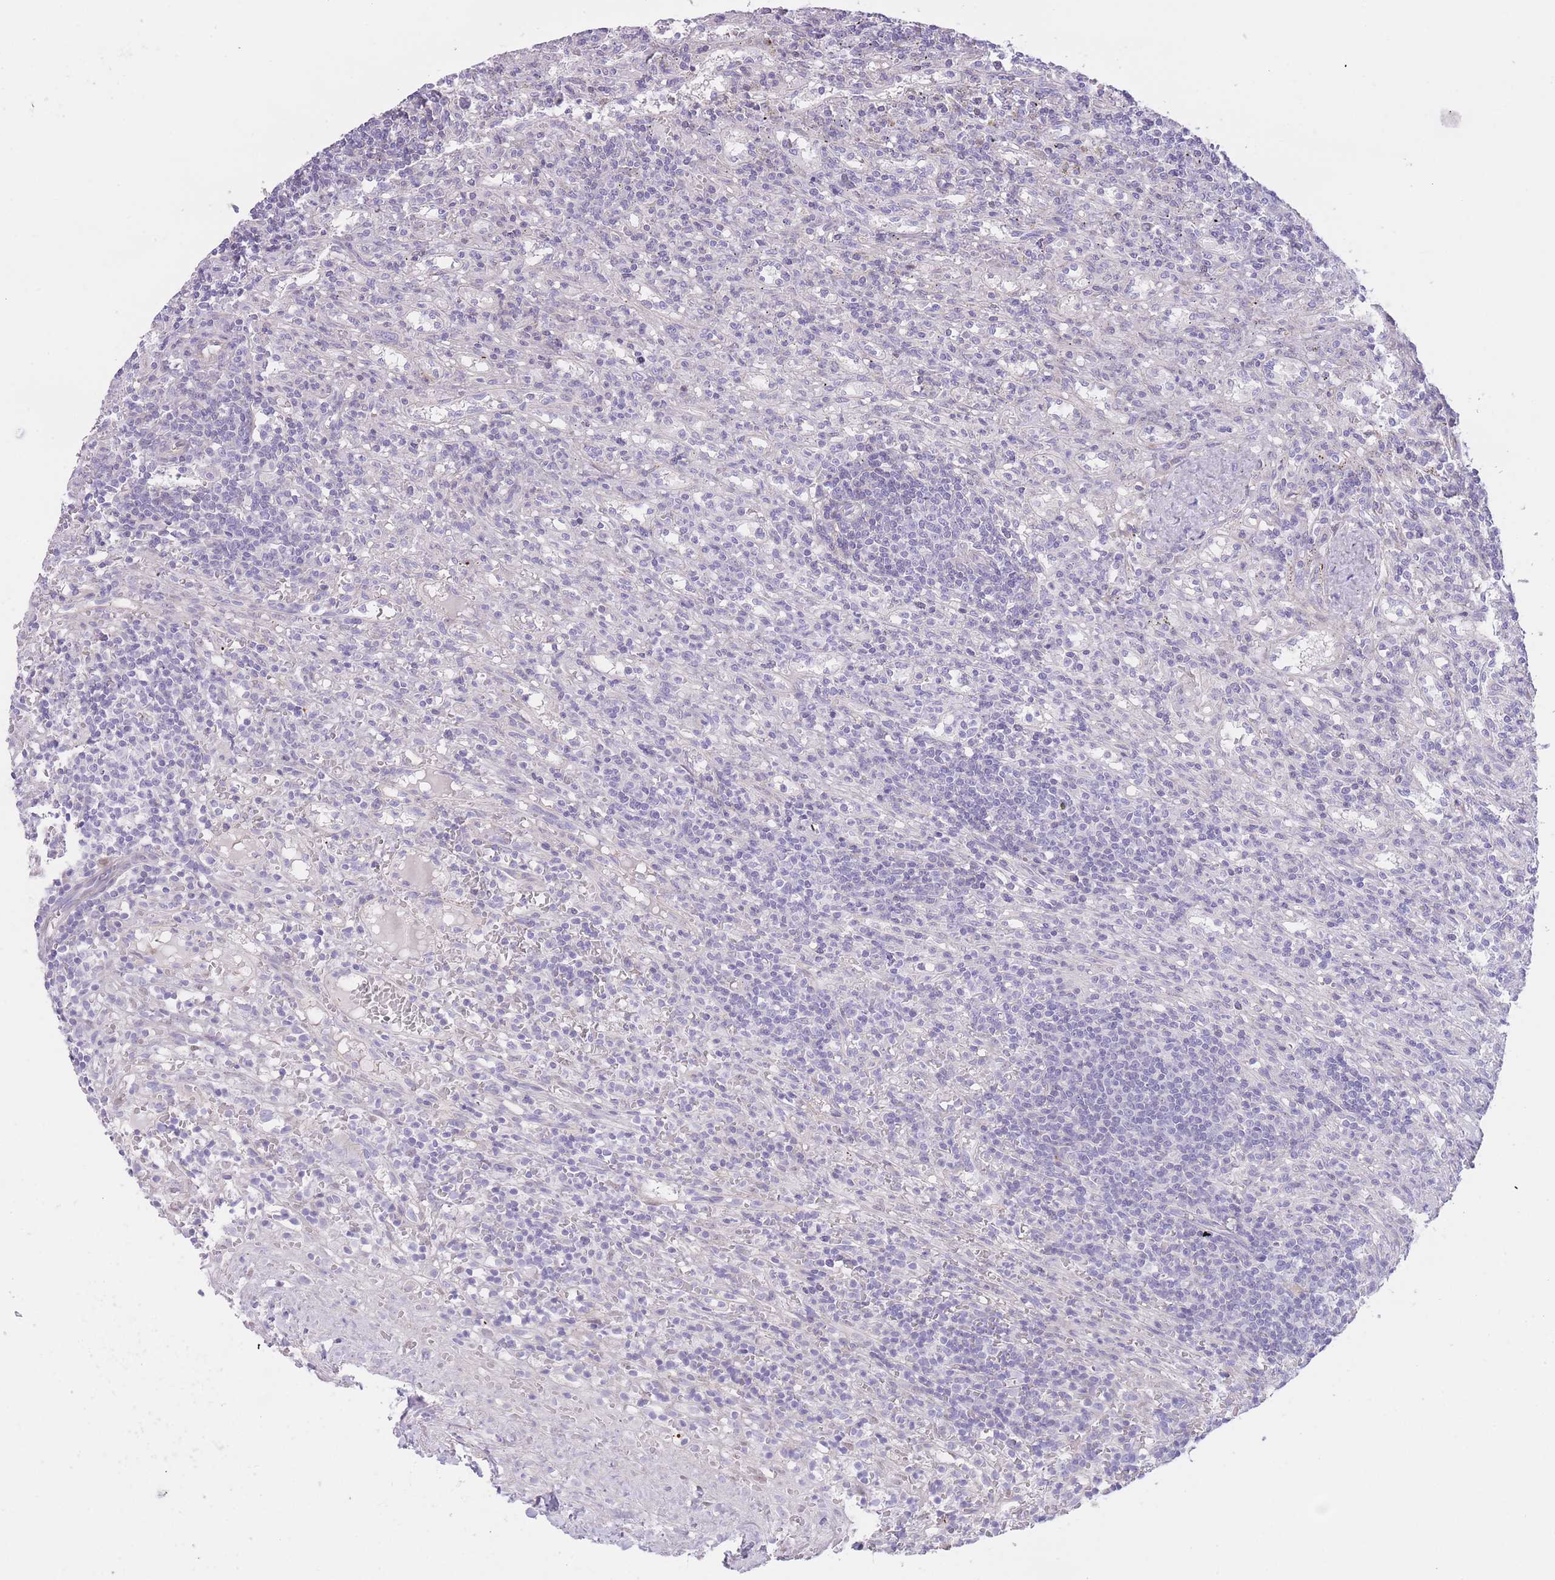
{"staining": {"intensity": "negative", "quantity": "none", "location": "none"}, "tissue": "lymphoma", "cell_type": "Tumor cells", "image_type": "cancer", "snomed": [{"axis": "morphology", "description": "Malignant lymphoma, non-Hodgkin's type, Low grade"}, {"axis": "topography", "description": "Spleen"}], "caption": "Lymphoma was stained to show a protein in brown. There is no significant expression in tumor cells. (DAB immunohistochemistry (IHC) with hematoxylin counter stain).", "gene": "IMPG1", "patient": {"sex": "male", "age": 76}}